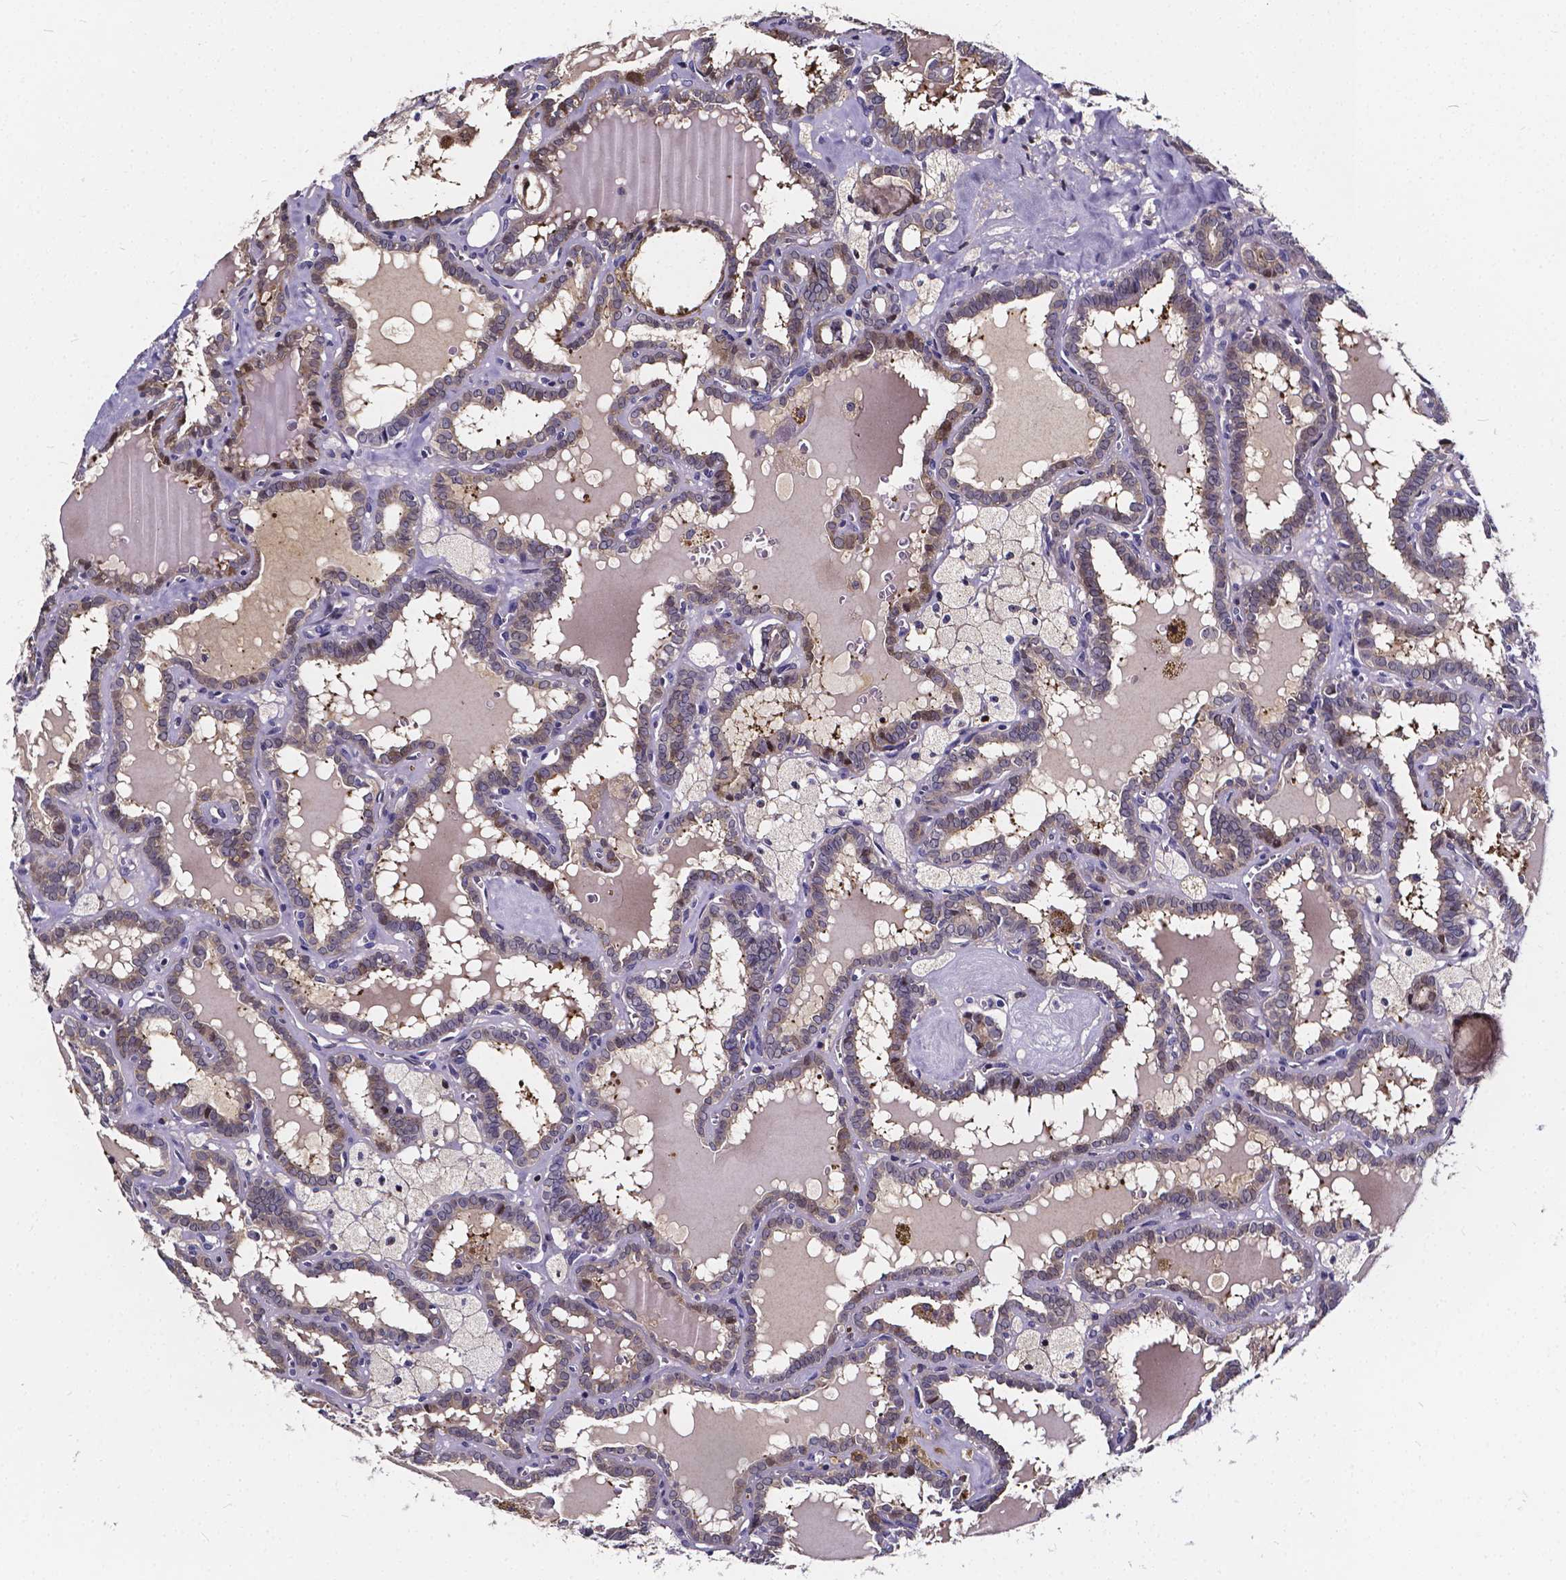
{"staining": {"intensity": "weak", "quantity": "<25%", "location": "cytoplasmic/membranous"}, "tissue": "thyroid cancer", "cell_type": "Tumor cells", "image_type": "cancer", "snomed": [{"axis": "morphology", "description": "Papillary adenocarcinoma, NOS"}, {"axis": "topography", "description": "Thyroid gland"}], "caption": "Protein analysis of thyroid cancer (papillary adenocarcinoma) shows no significant positivity in tumor cells.", "gene": "SOWAHA", "patient": {"sex": "female", "age": 39}}